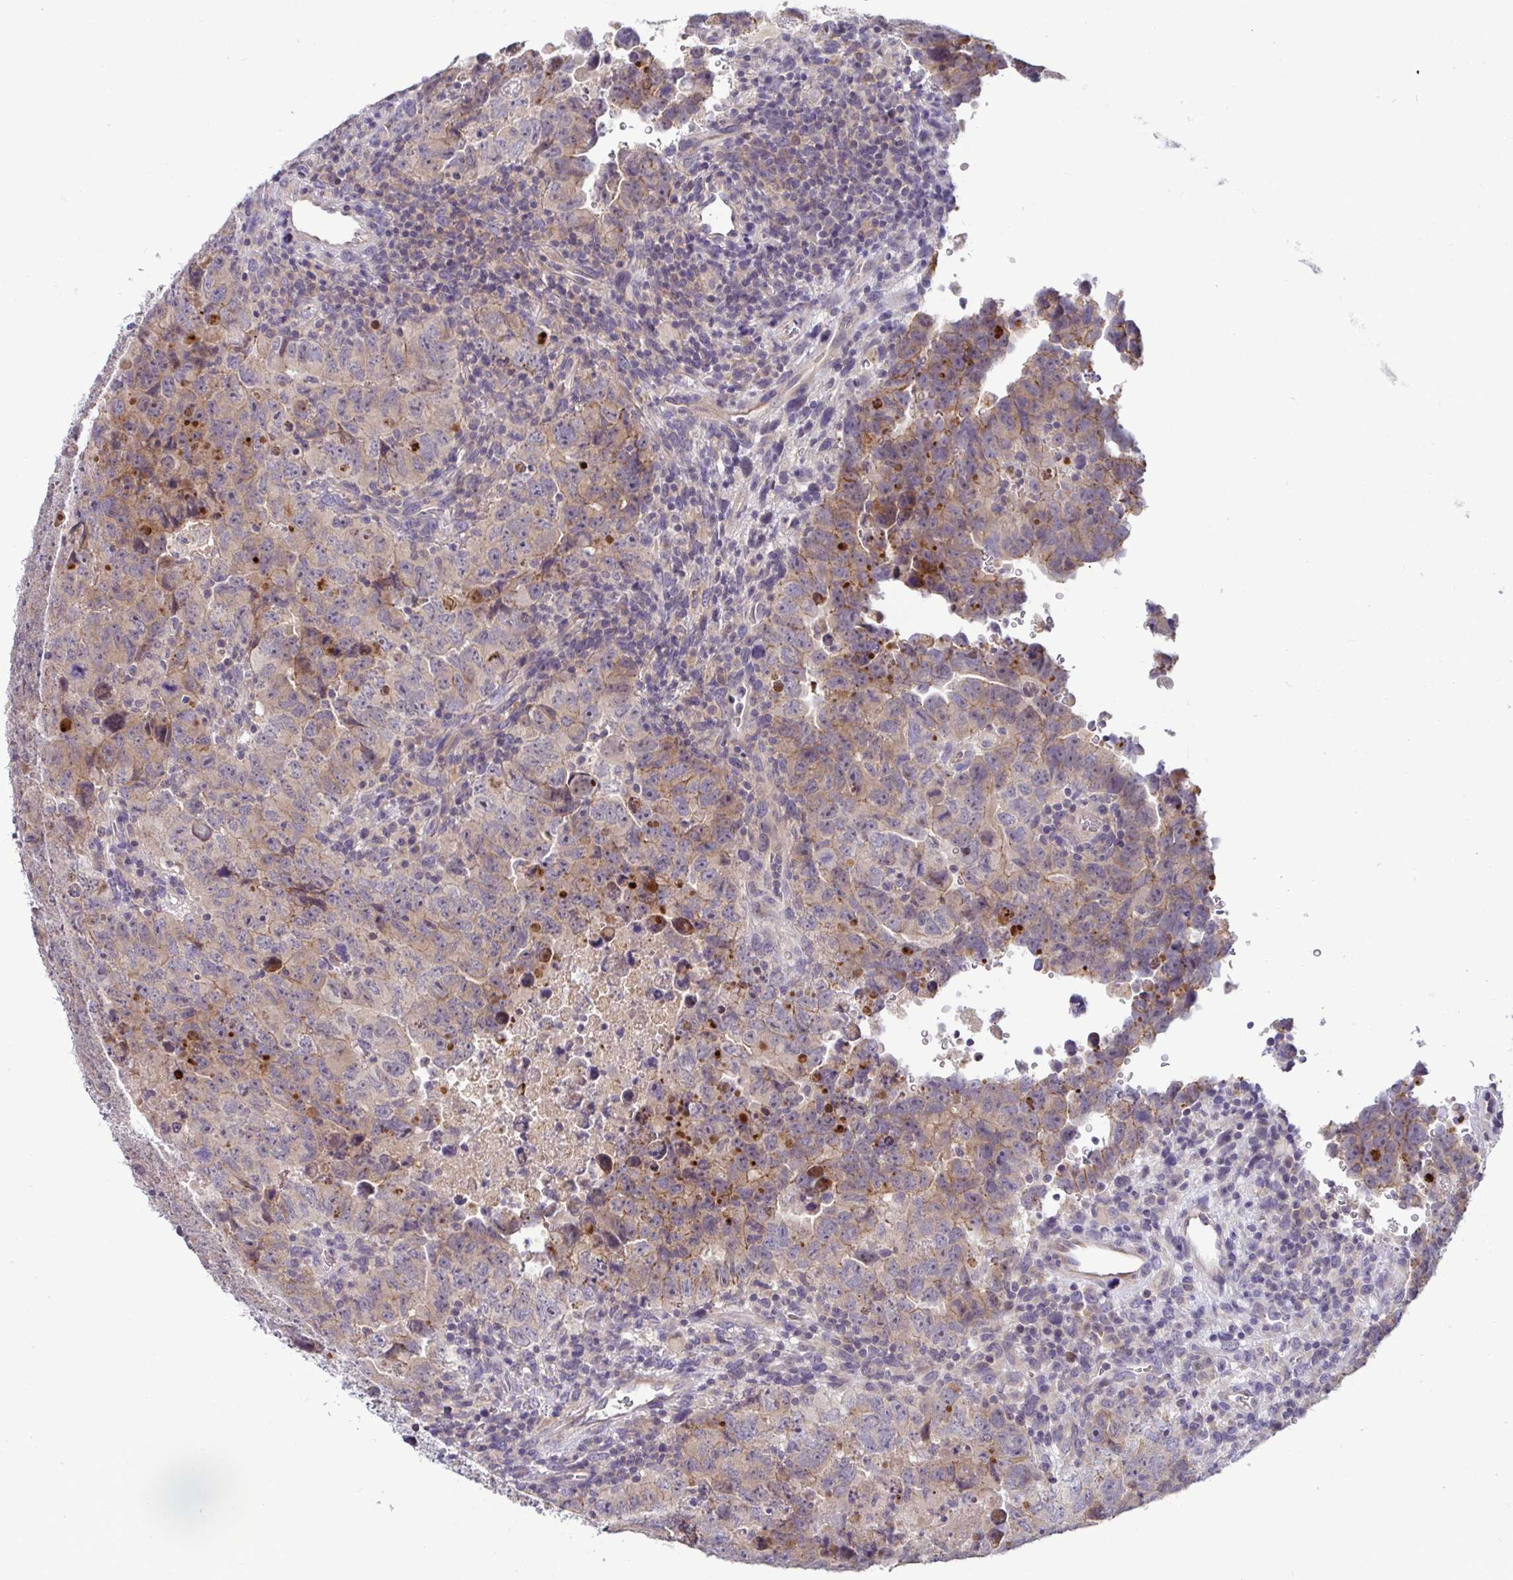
{"staining": {"intensity": "weak", "quantity": "25%-75%", "location": "cytoplasmic/membranous"}, "tissue": "testis cancer", "cell_type": "Tumor cells", "image_type": "cancer", "snomed": [{"axis": "morphology", "description": "Carcinoma, Embryonal, NOS"}, {"axis": "topography", "description": "Testis"}], "caption": "Immunohistochemical staining of testis cancer displays low levels of weak cytoplasmic/membranous staining in about 25%-75% of tumor cells.", "gene": "GSTM1", "patient": {"sex": "male", "age": 24}}